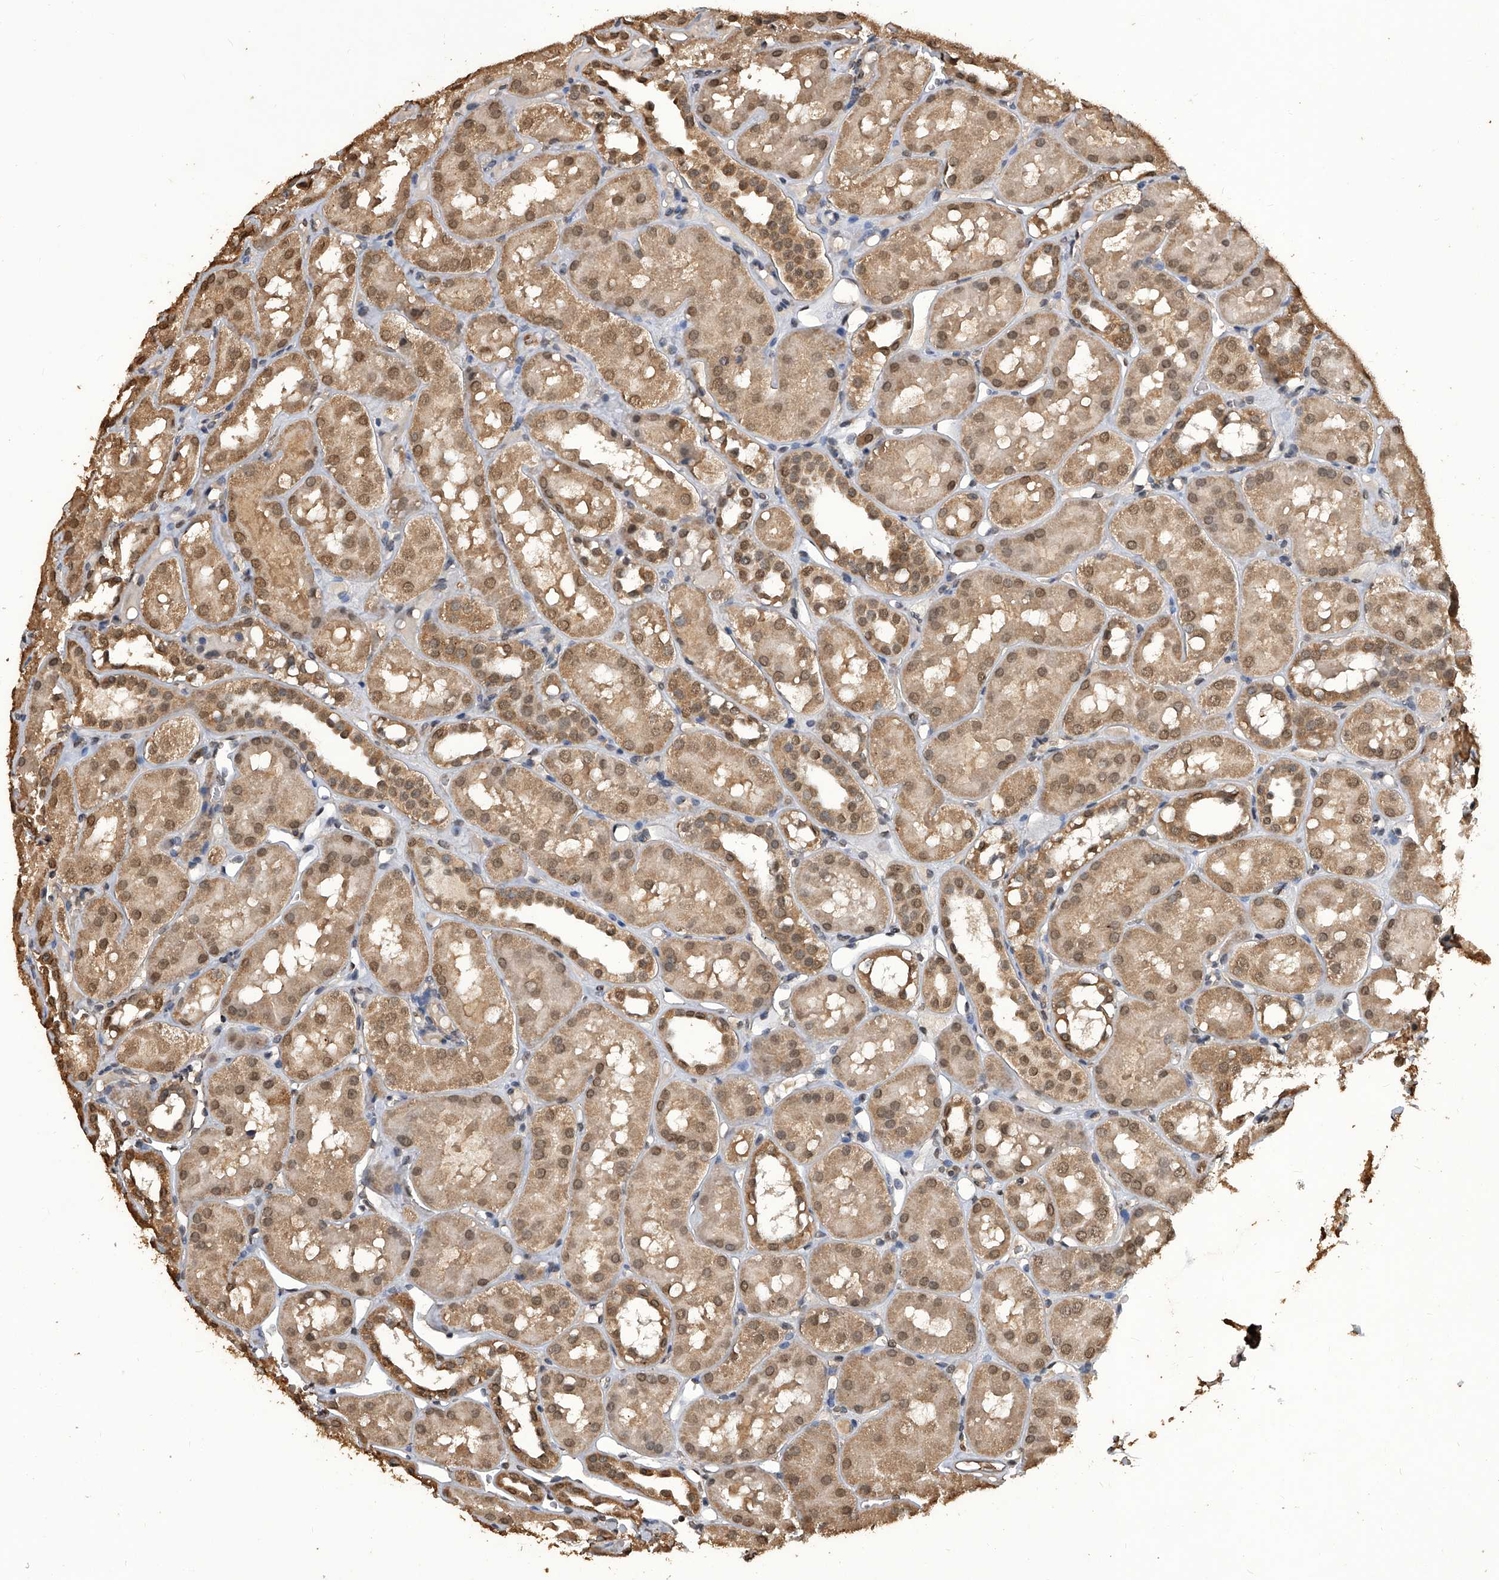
{"staining": {"intensity": "negative", "quantity": "none", "location": "none"}, "tissue": "kidney", "cell_type": "Cells in glomeruli", "image_type": "normal", "snomed": [{"axis": "morphology", "description": "Normal tissue, NOS"}, {"axis": "topography", "description": "Kidney"}], "caption": "High power microscopy micrograph of an immunohistochemistry micrograph of benign kidney, revealing no significant staining in cells in glomeruli.", "gene": "FBXL4", "patient": {"sex": "male", "age": 16}}